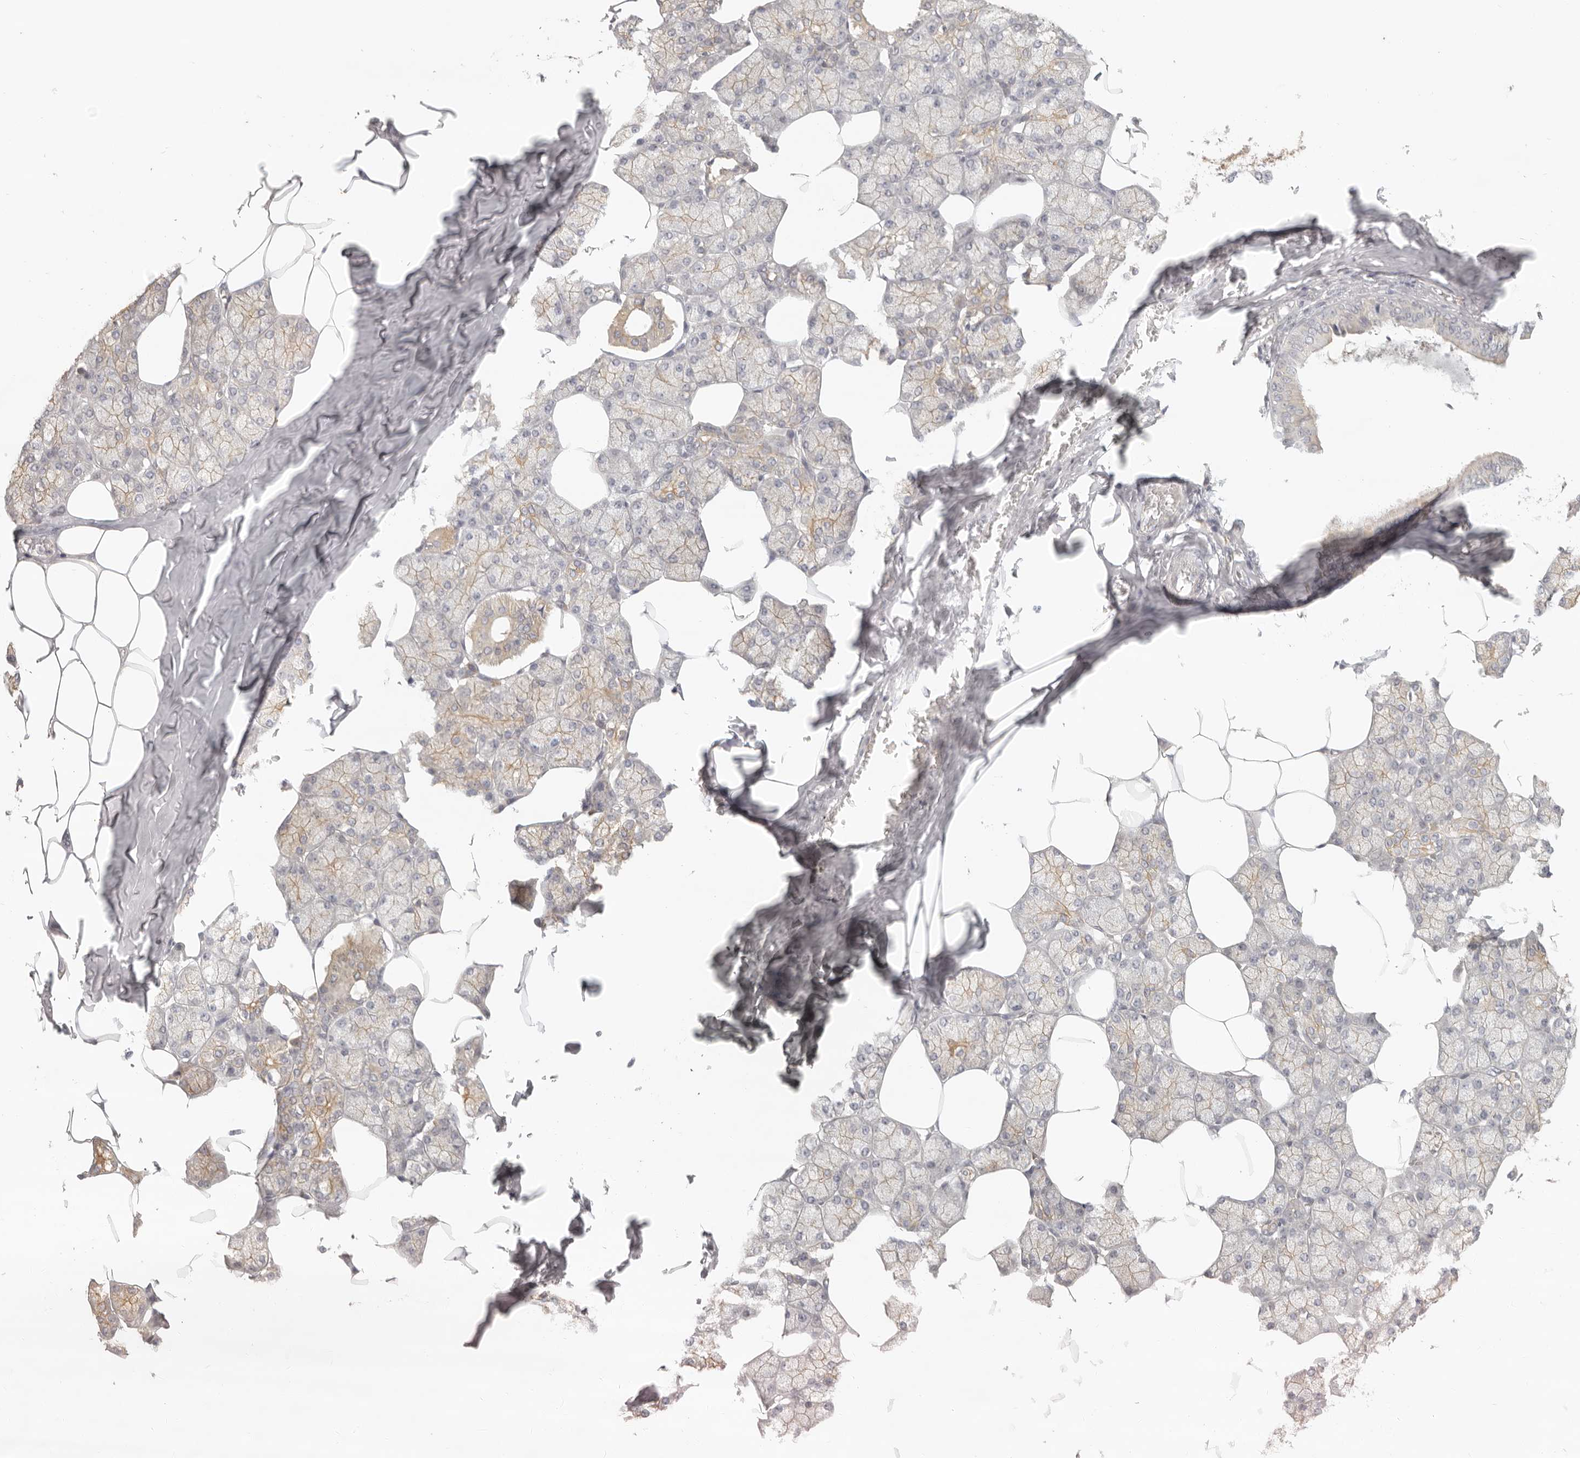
{"staining": {"intensity": "moderate", "quantity": "25%-75%", "location": "cytoplasmic/membranous"}, "tissue": "salivary gland", "cell_type": "Glandular cells", "image_type": "normal", "snomed": [{"axis": "morphology", "description": "Normal tissue, NOS"}, {"axis": "topography", "description": "Salivary gland"}], "caption": "Moderate cytoplasmic/membranous protein expression is appreciated in approximately 25%-75% of glandular cells in salivary gland.", "gene": "AHDC1", "patient": {"sex": "male", "age": 62}}